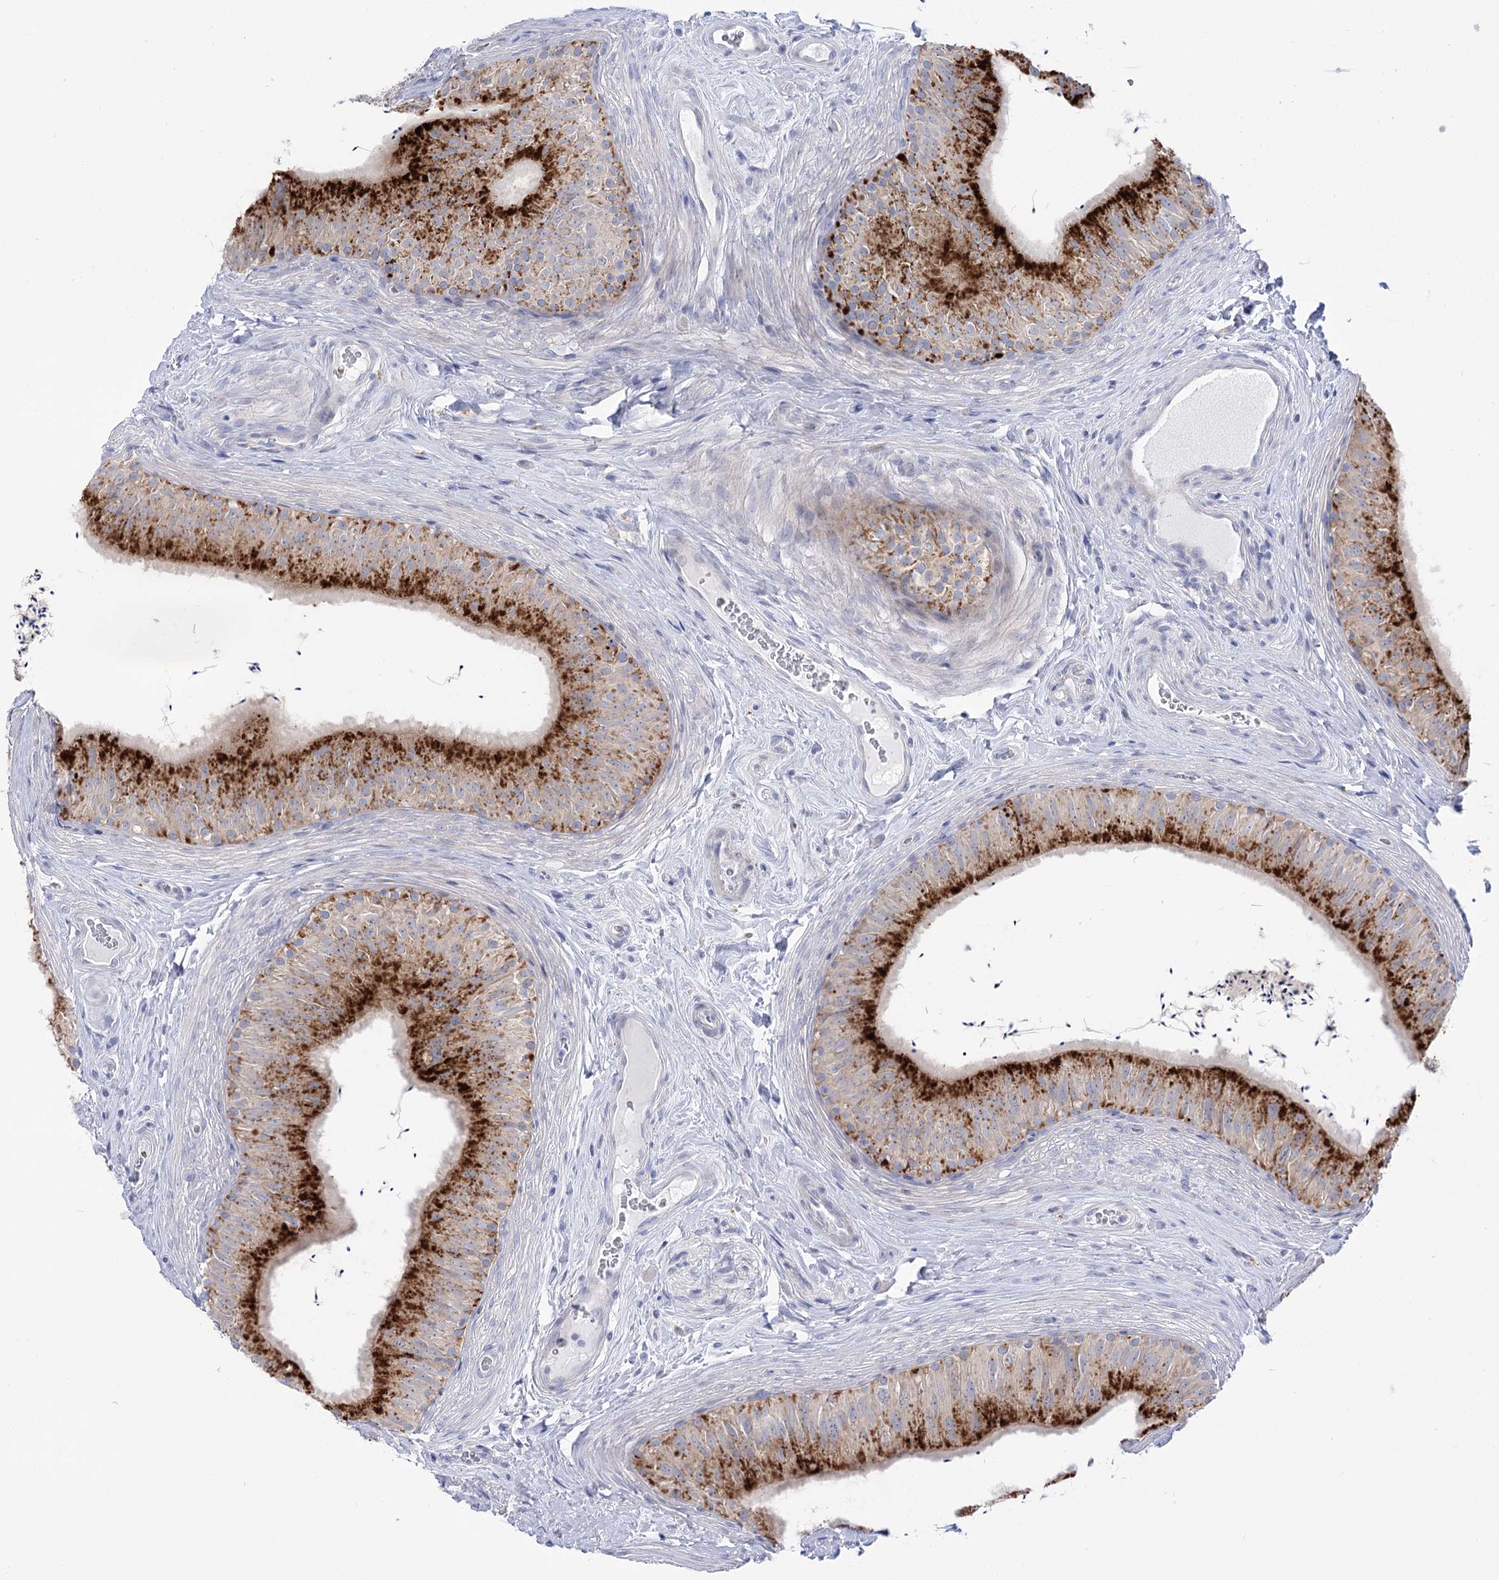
{"staining": {"intensity": "strong", "quantity": "25%-75%", "location": "cytoplasmic/membranous"}, "tissue": "epididymis", "cell_type": "Glandular cells", "image_type": "normal", "snomed": [{"axis": "morphology", "description": "Normal tissue, NOS"}, {"axis": "topography", "description": "Epididymis"}], "caption": "Protein staining exhibits strong cytoplasmic/membranous expression in about 25%-75% of glandular cells in unremarkable epididymis. Nuclei are stained in blue.", "gene": "SIAE", "patient": {"sex": "male", "age": 46}}